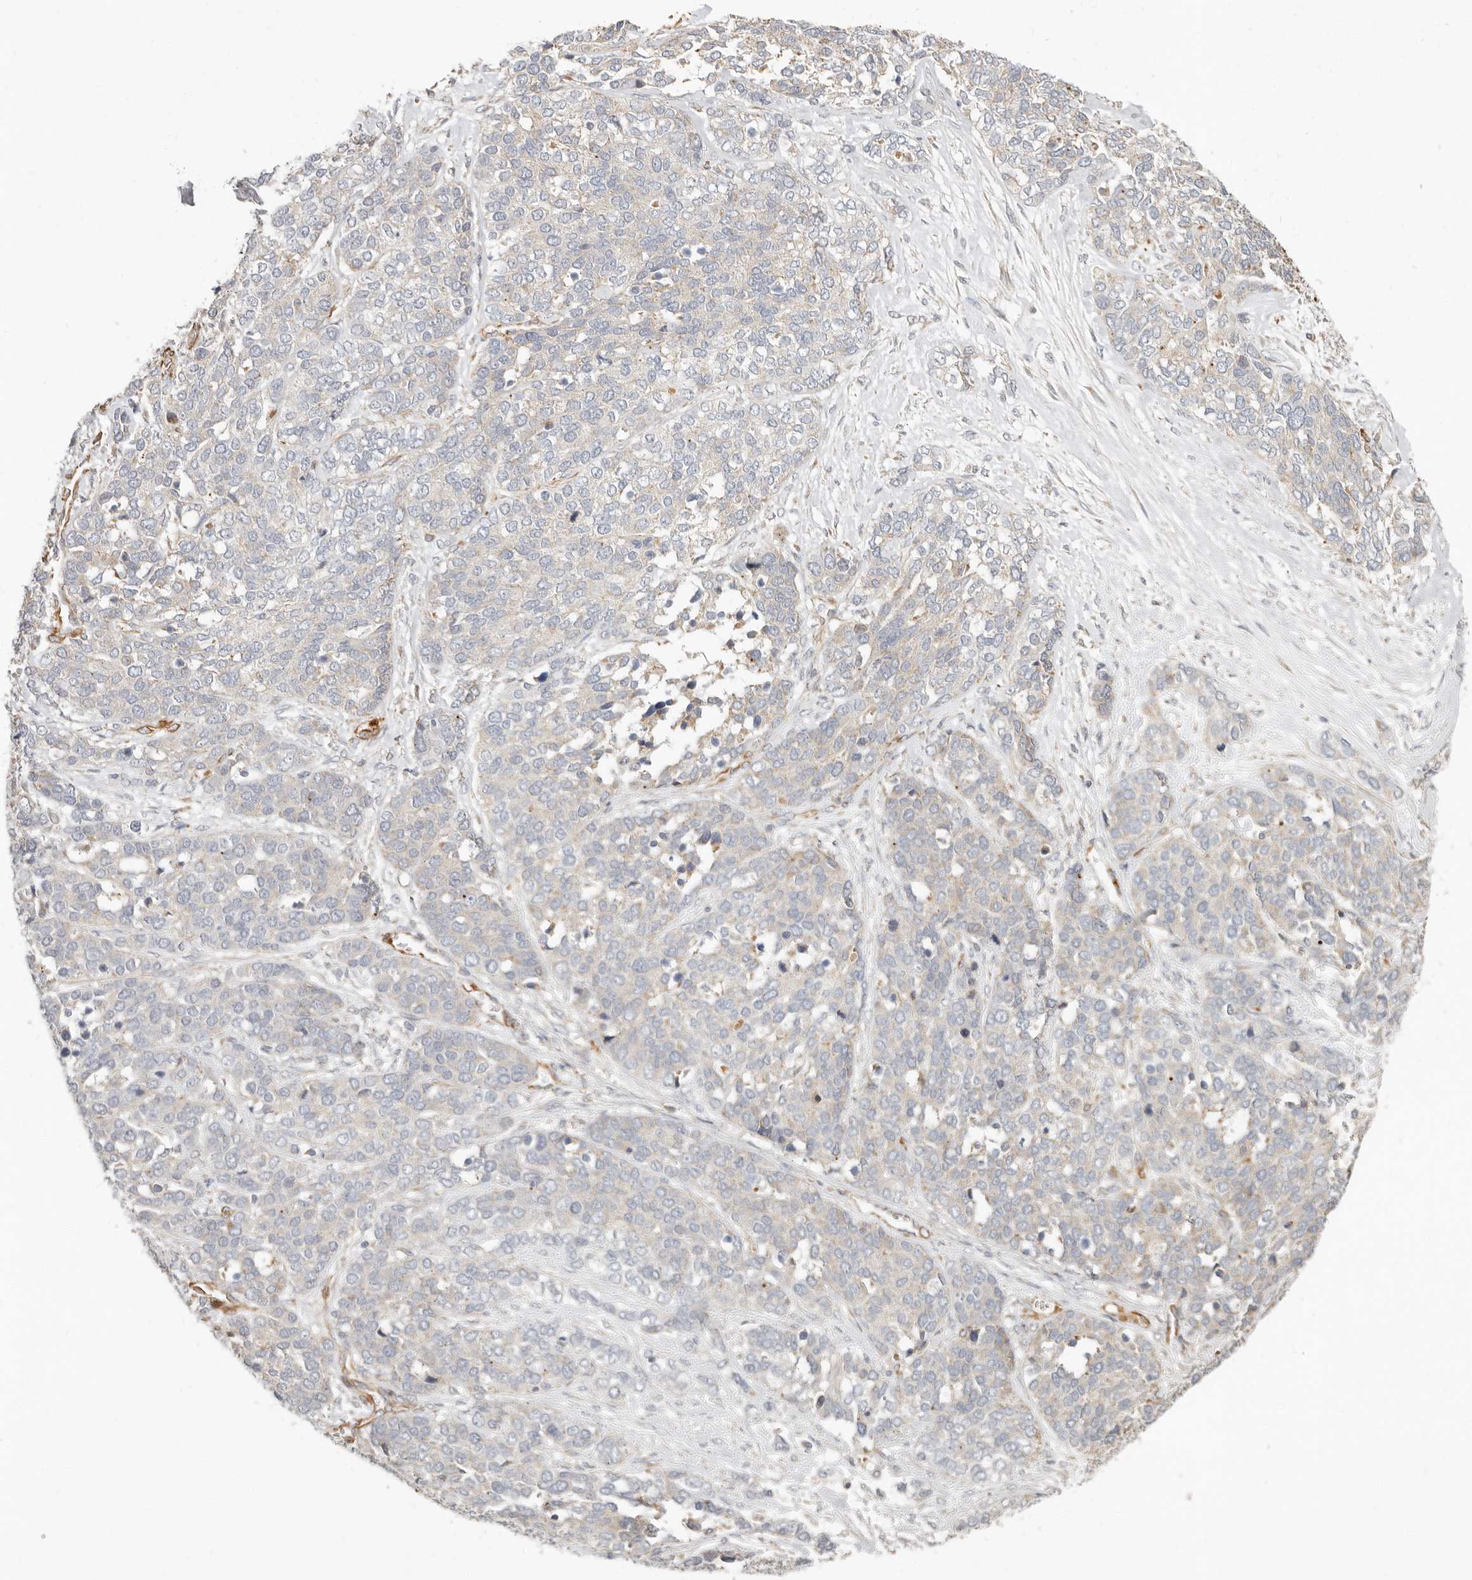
{"staining": {"intensity": "weak", "quantity": "<25%", "location": "cytoplasmic/membranous"}, "tissue": "ovarian cancer", "cell_type": "Tumor cells", "image_type": "cancer", "snomed": [{"axis": "morphology", "description": "Cystadenocarcinoma, serous, NOS"}, {"axis": "topography", "description": "Ovary"}], "caption": "Immunohistochemical staining of serous cystadenocarcinoma (ovarian) exhibits no significant staining in tumor cells.", "gene": "SPRING1", "patient": {"sex": "female", "age": 44}}